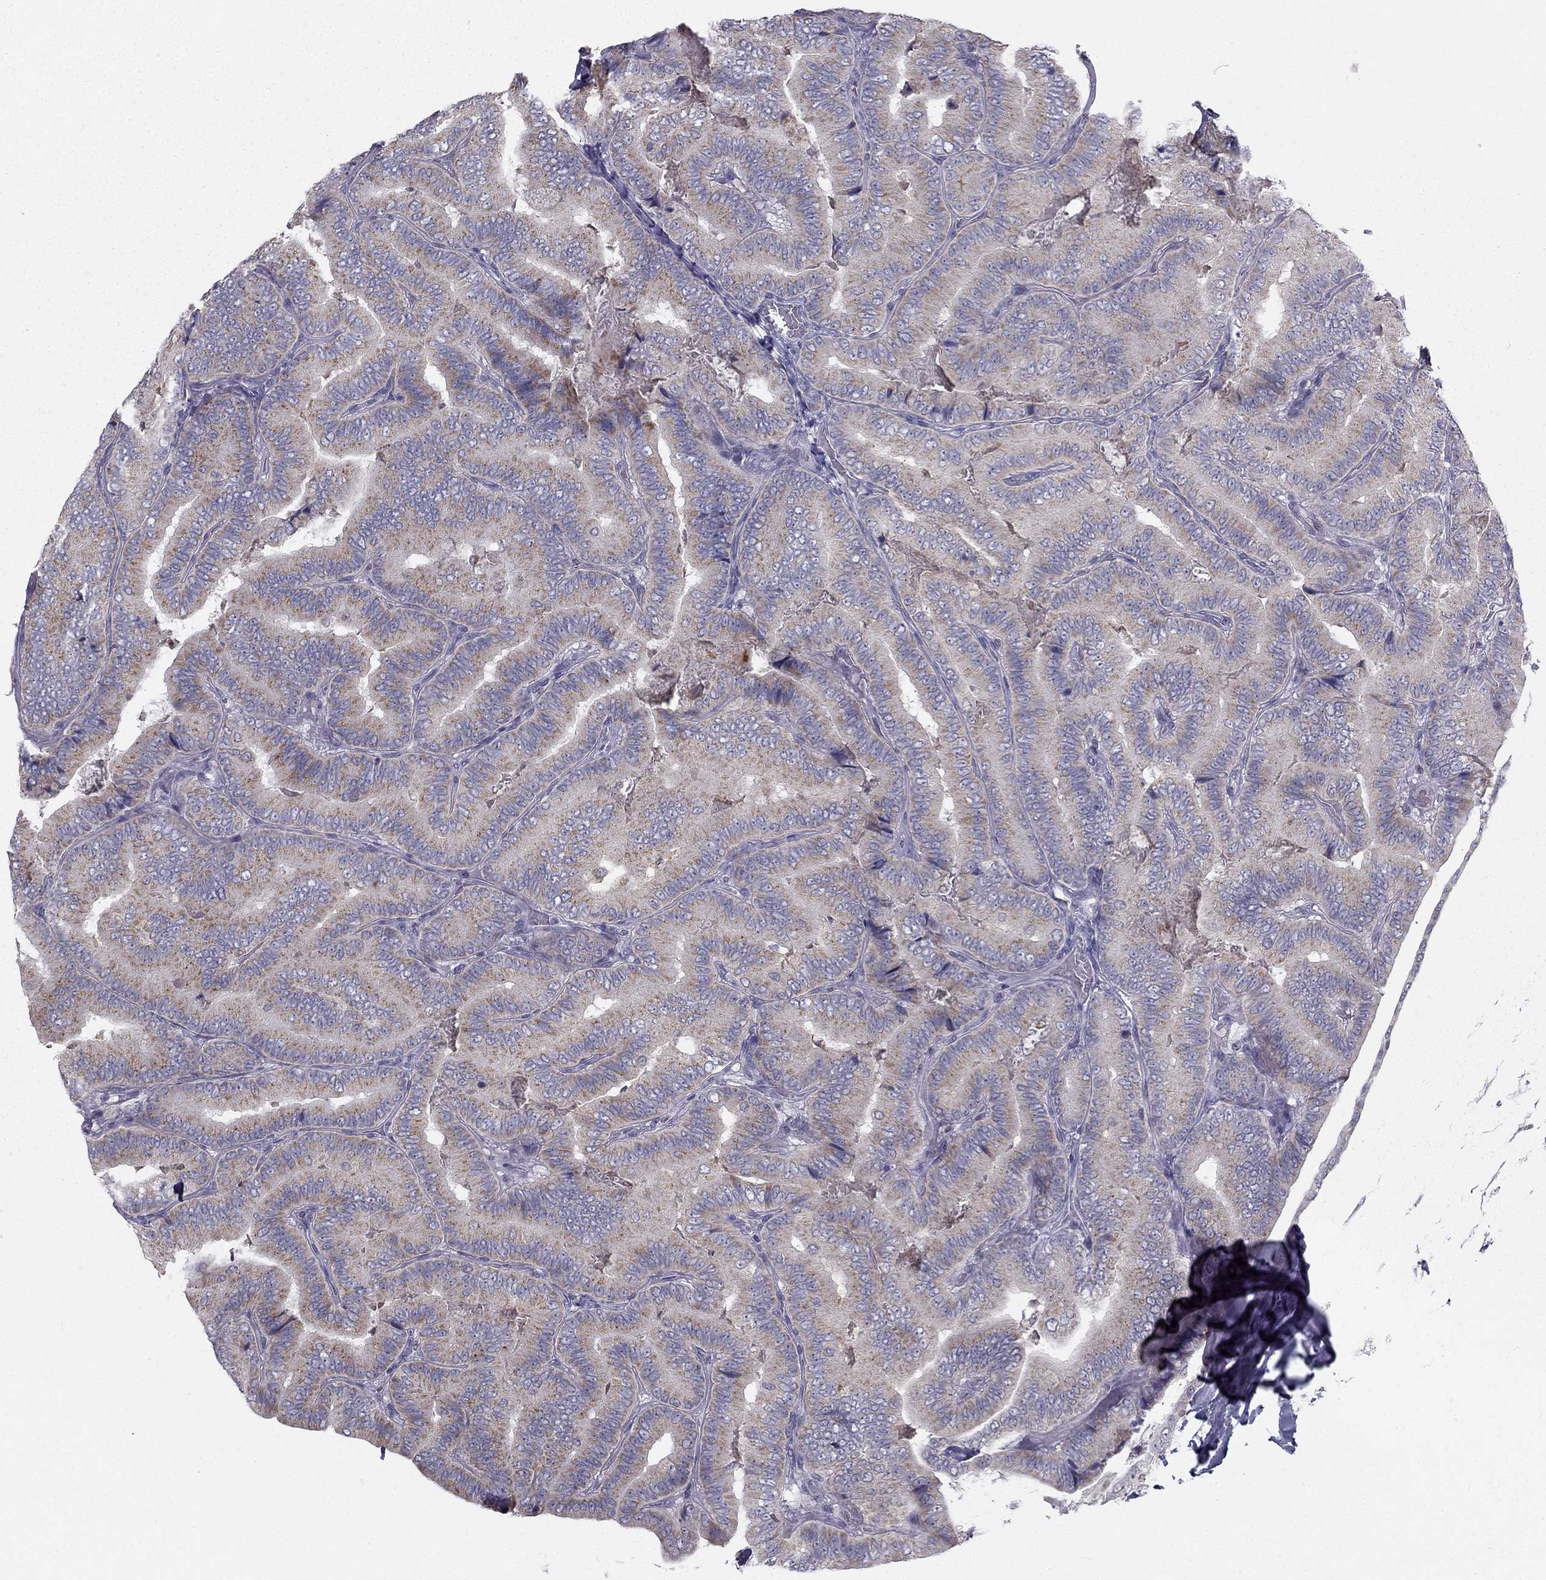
{"staining": {"intensity": "weak", "quantity": ">75%", "location": "cytoplasmic/membranous"}, "tissue": "thyroid cancer", "cell_type": "Tumor cells", "image_type": "cancer", "snomed": [{"axis": "morphology", "description": "Papillary adenocarcinoma, NOS"}, {"axis": "topography", "description": "Thyroid gland"}], "caption": "Protein expression analysis of papillary adenocarcinoma (thyroid) demonstrates weak cytoplasmic/membranous staining in about >75% of tumor cells.", "gene": "TRPS1", "patient": {"sex": "male", "age": 61}}